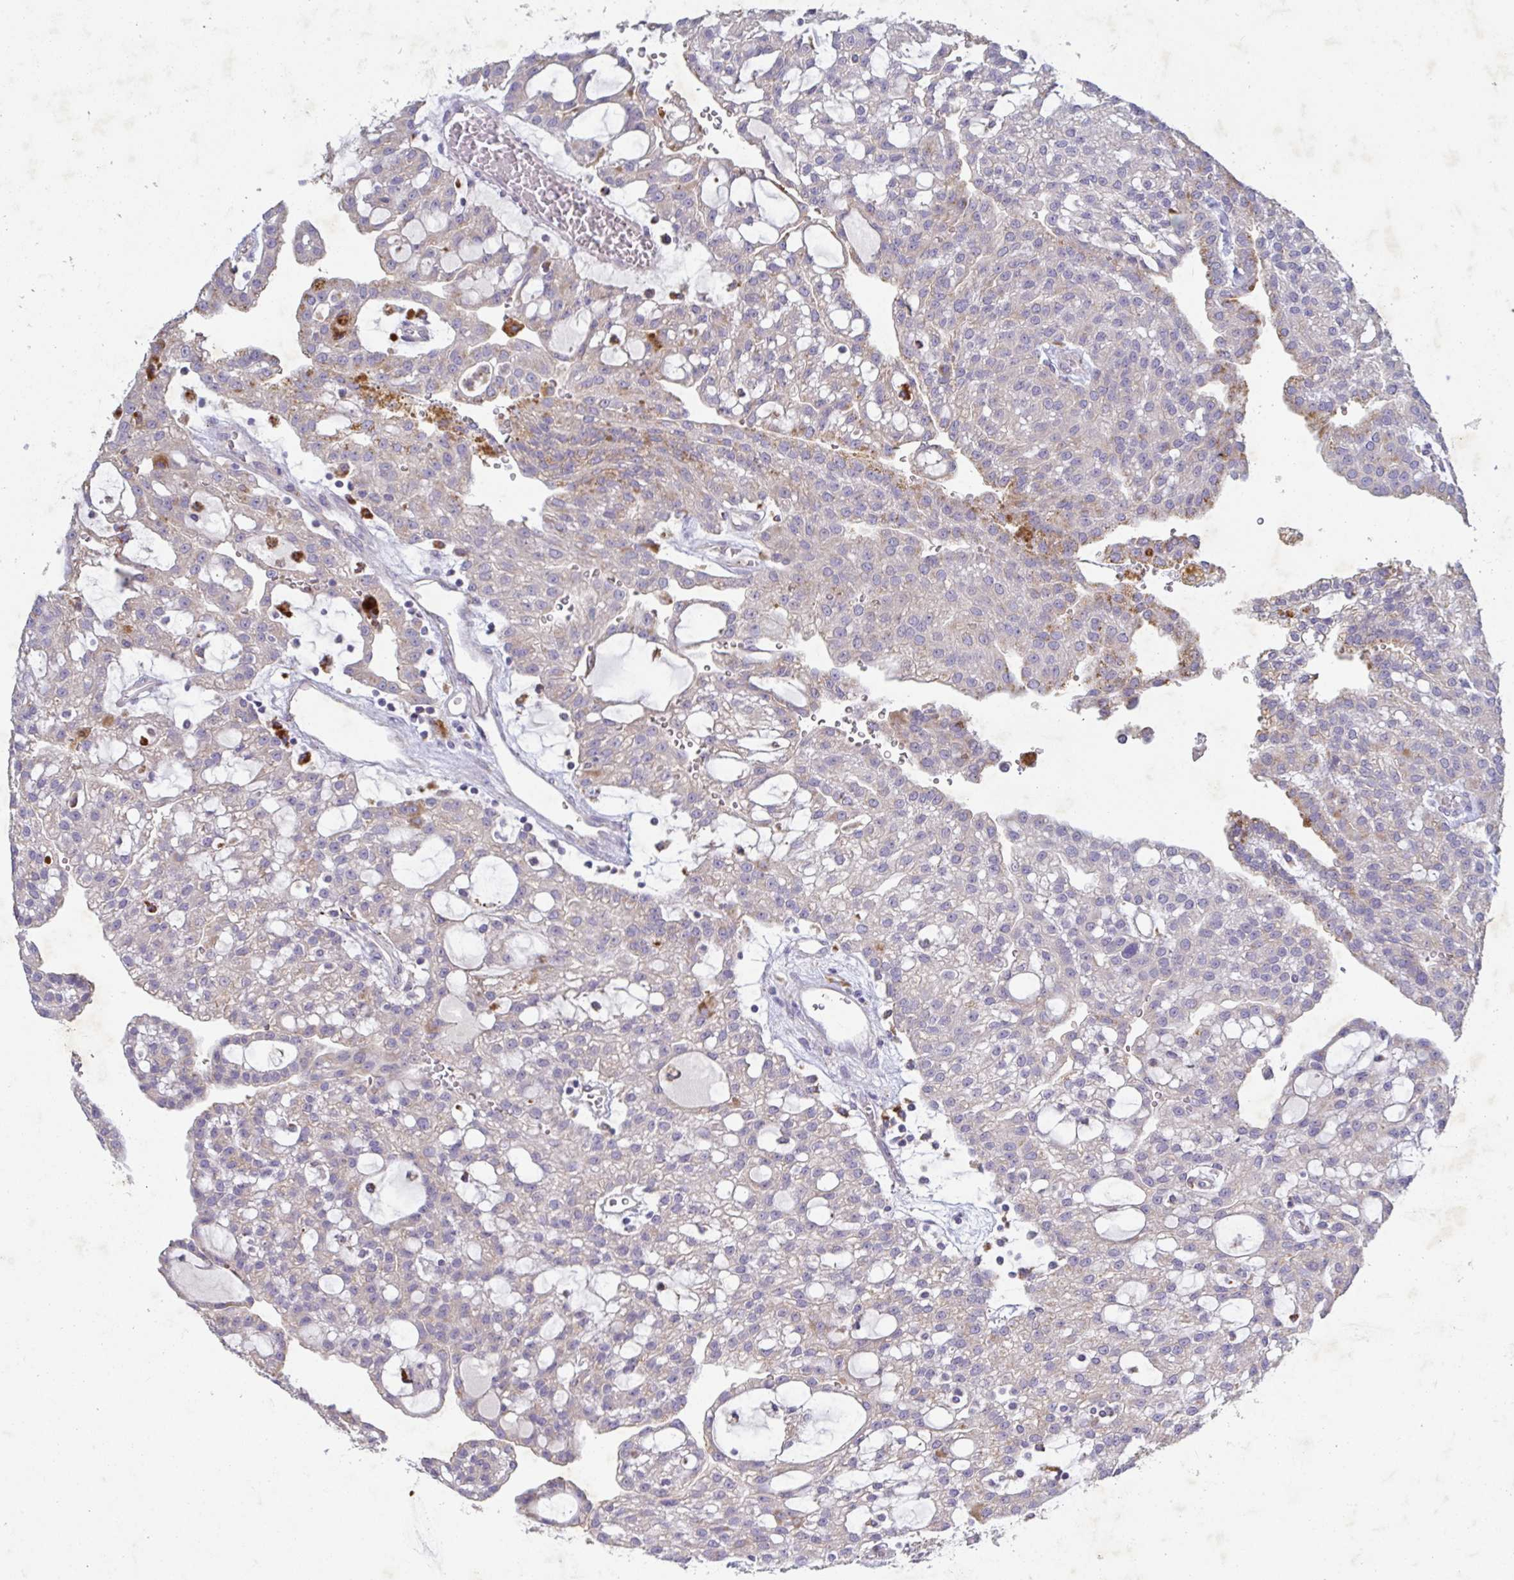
{"staining": {"intensity": "weak", "quantity": "<25%", "location": "cytoplasmic/membranous"}, "tissue": "renal cancer", "cell_type": "Tumor cells", "image_type": "cancer", "snomed": [{"axis": "morphology", "description": "Adenocarcinoma, NOS"}, {"axis": "topography", "description": "Kidney"}], "caption": "A photomicrograph of renal cancer stained for a protein shows no brown staining in tumor cells.", "gene": "GALNT13", "patient": {"sex": "male", "age": 63}}